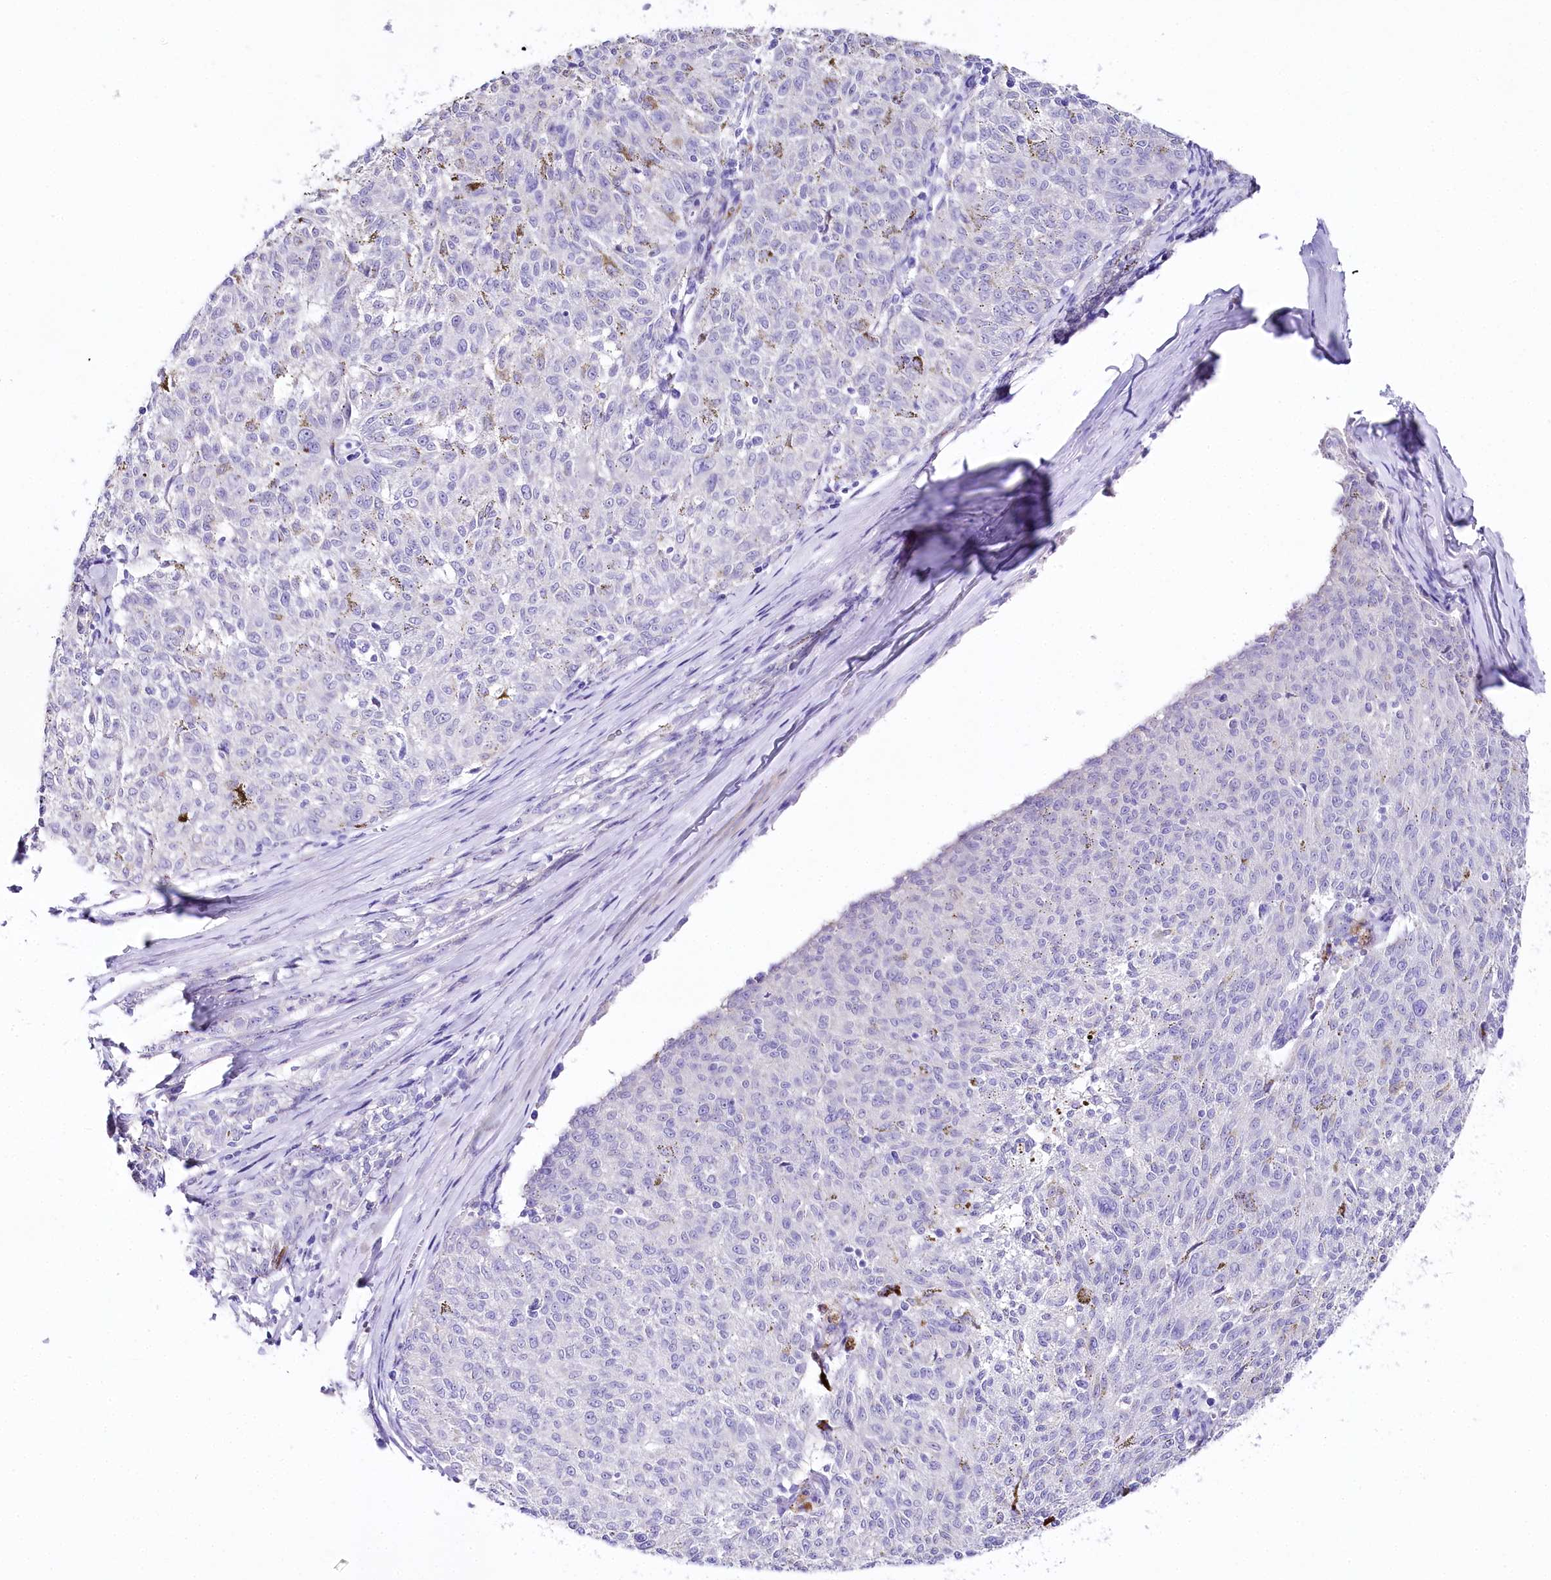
{"staining": {"intensity": "negative", "quantity": "none", "location": "none"}, "tissue": "melanoma", "cell_type": "Tumor cells", "image_type": "cancer", "snomed": [{"axis": "morphology", "description": "Malignant melanoma, NOS"}, {"axis": "topography", "description": "Skin"}], "caption": "DAB immunohistochemical staining of melanoma exhibits no significant expression in tumor cells.", "gene": "CSN3", "patient": {"sex": "female", "age": 72}}